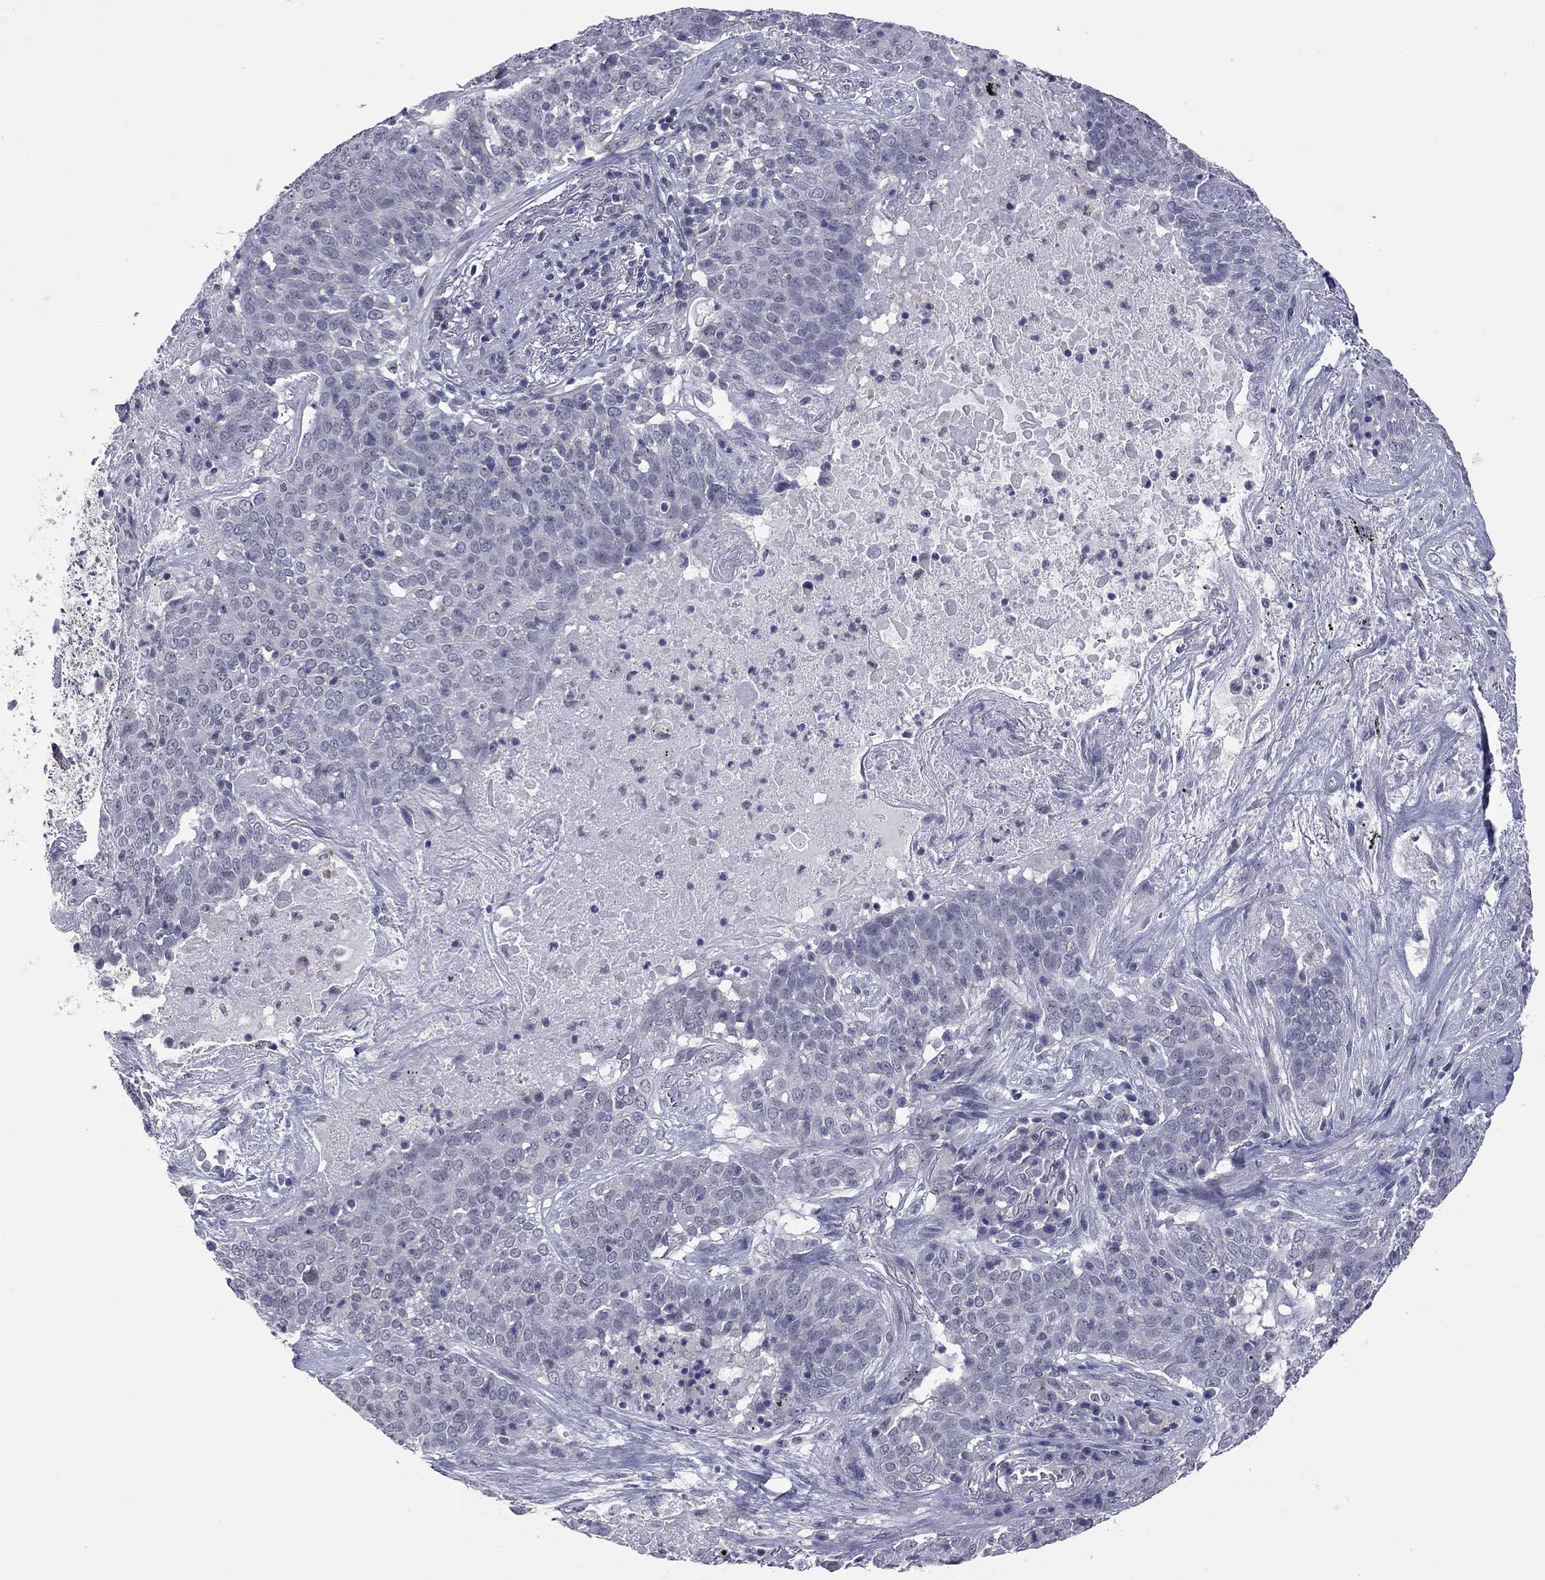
{"staining": {"intensity": "negative", "quantity": "none", "location": "none"}, "tissue": "lung cancer", "cell_type": "Tumor cells", "image_type": "cancer", "snomed": [{"axis": "morphology", "description": "Squamous cell carcinoma, NOS"}, {"axis": "topography", "description": "Lung"}], "caption": "IHC image of neoplastic tissue: human squamous cell carcinoma (lung) stained with DAB (3,3'-diaminobenzidine) shows no significant protein staining in tumor cells.", "gene": "SHOC2", "patient": {"sex": "male", "age": 82}}